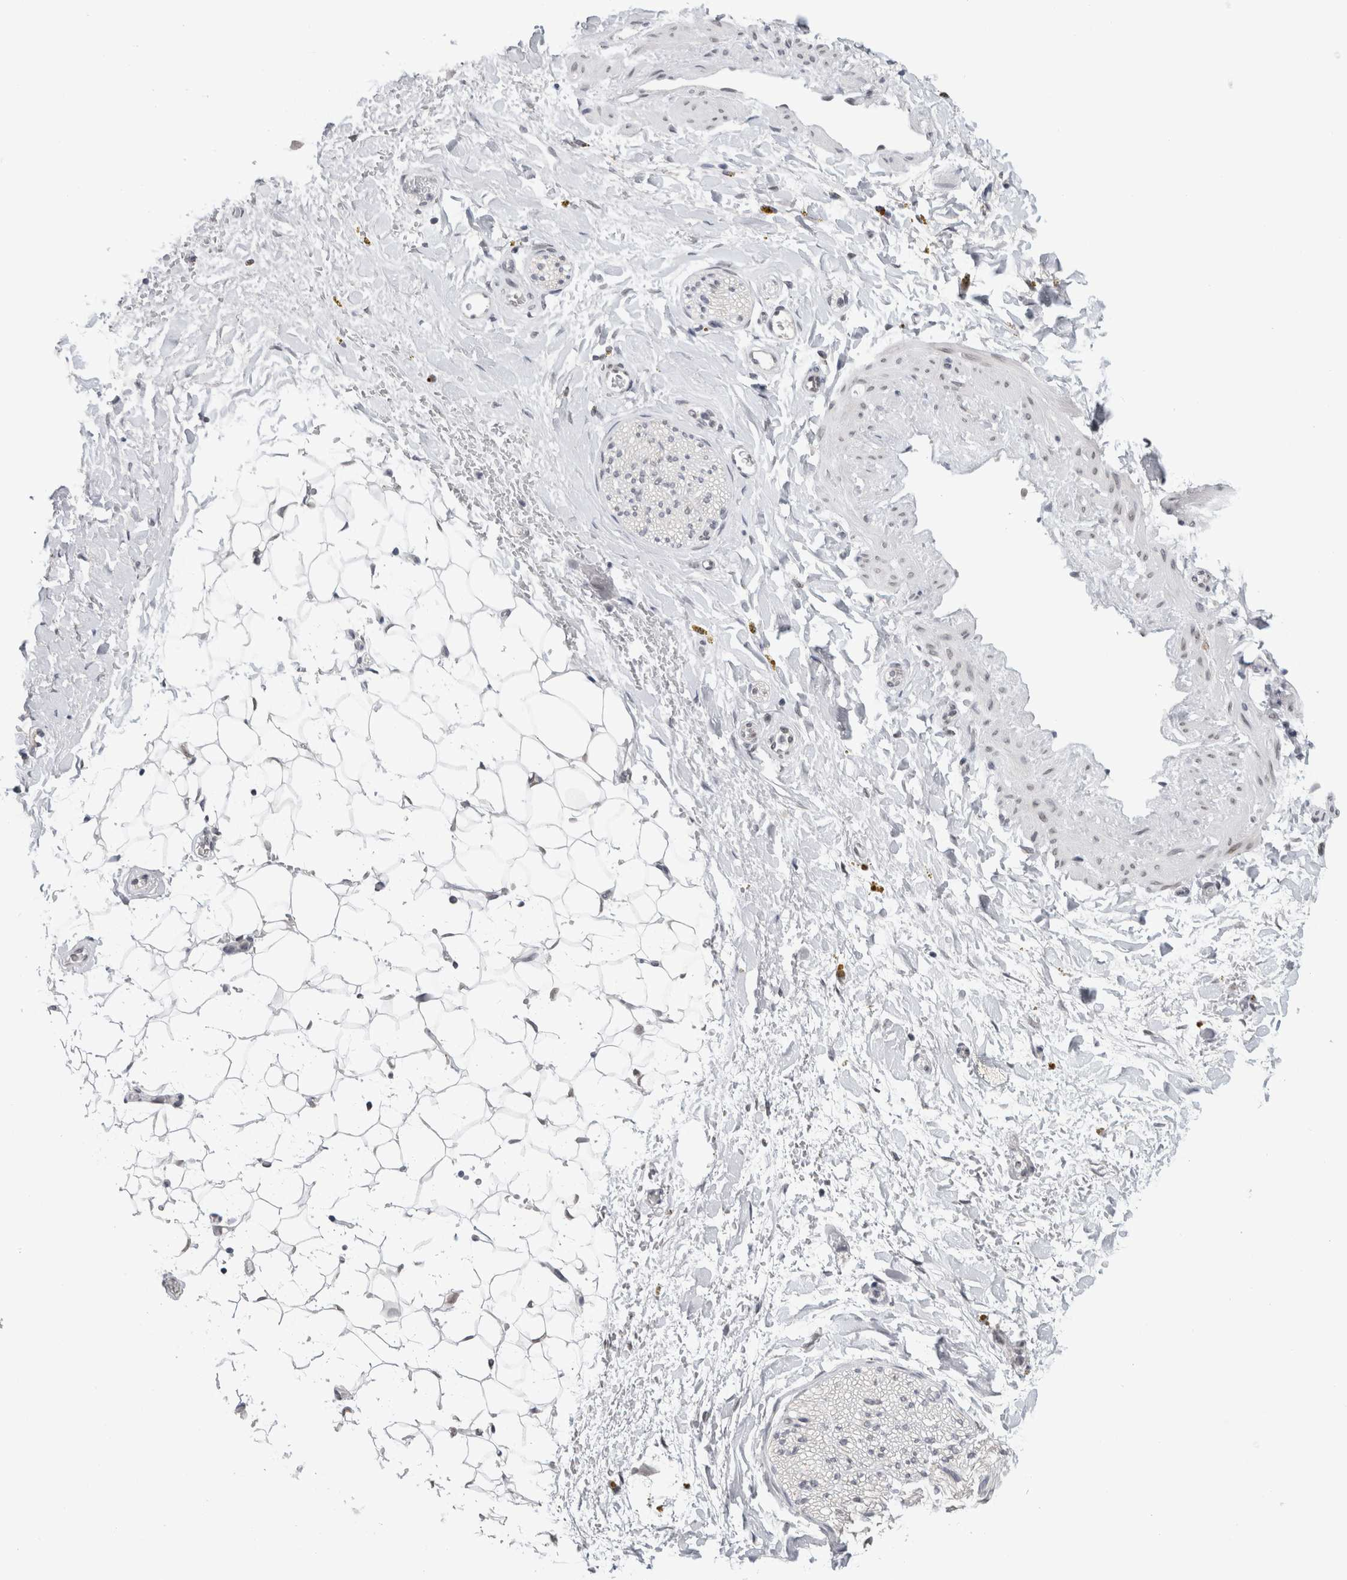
{"staining": {"intensity": "weak", "quantity": ">75%", "location": "cytoplasmic/membranous,nuclear"}, "tissue": "adipose tissue", "cell_type": "Adipocytes", "image_type": "normal", "snomed": [{"axis": "morphology", "description": "Normal tissue, NOS"}, {"axis": "topography", "description": "Kidney"}, {"axis": "topography", "description": "Peripheral nerve tissue"}], "caption": "The image displays immunohistochemical staining of unremarkable adipose tissue. There is weak cytoplasmic/membranous,nuclear staining is present in approximately >75% of adipocytes.", "gene": "ZNF770", "patient": {"sex": "male", "age": 7}}